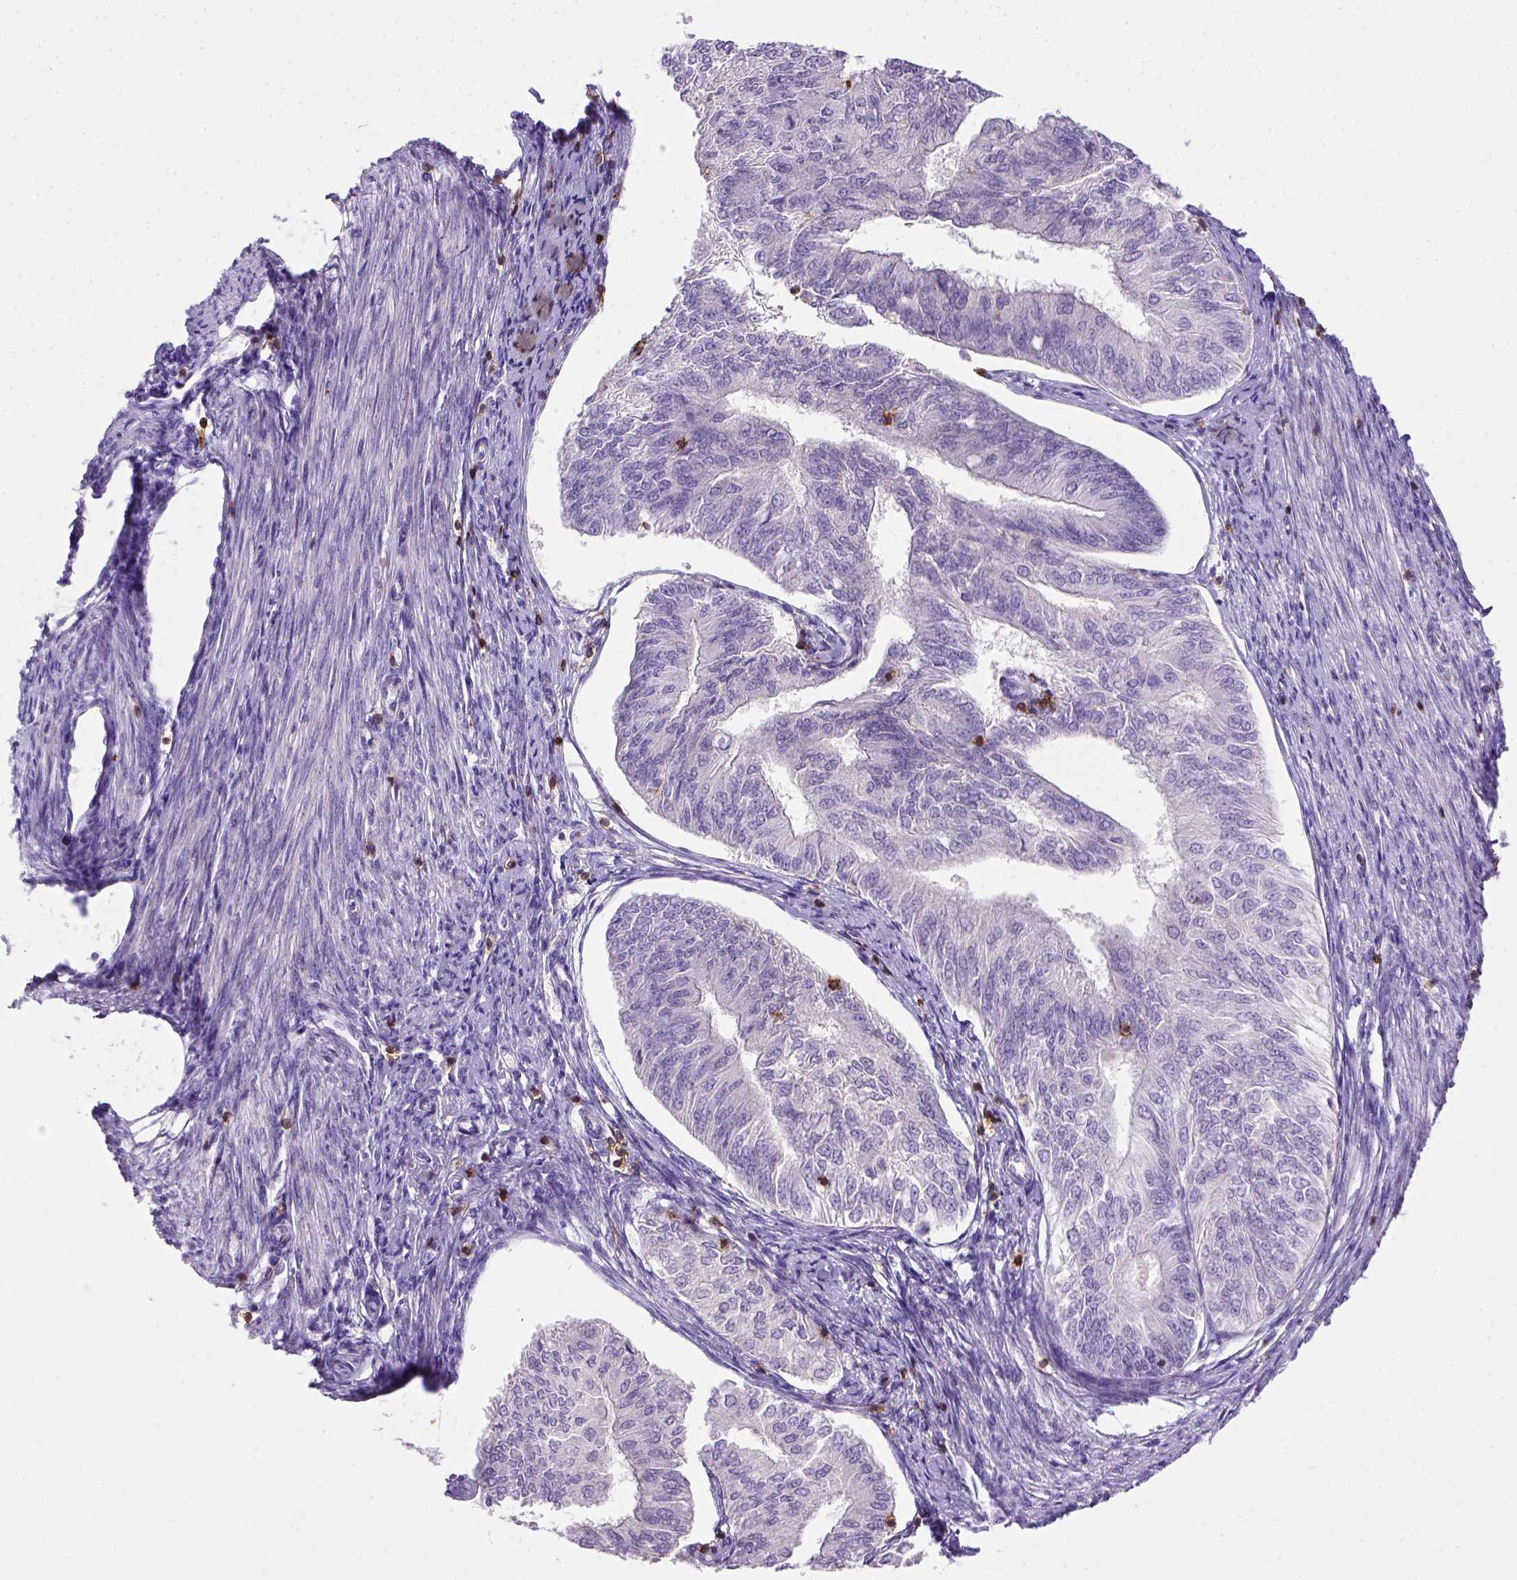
{"staining": {"intensity": "negative", "quantity": "none", "location": "none"}, "tissue": "endometrial cancer", "cell_type": "Tumor cells", "image_type": "cancer", "snomed": [{"axis": "morphology", "description": "Adenocarcinoma, NOS"}, {"axis": "topography", "description": "Endometrium"}], "caption": "This is an immunohistochemistry photomicrograph of endometrial adenocarcinoma. There is no expression in tumor cells.", "gene": "CD3E", "patient": {"sex": "female", "age": 58}}